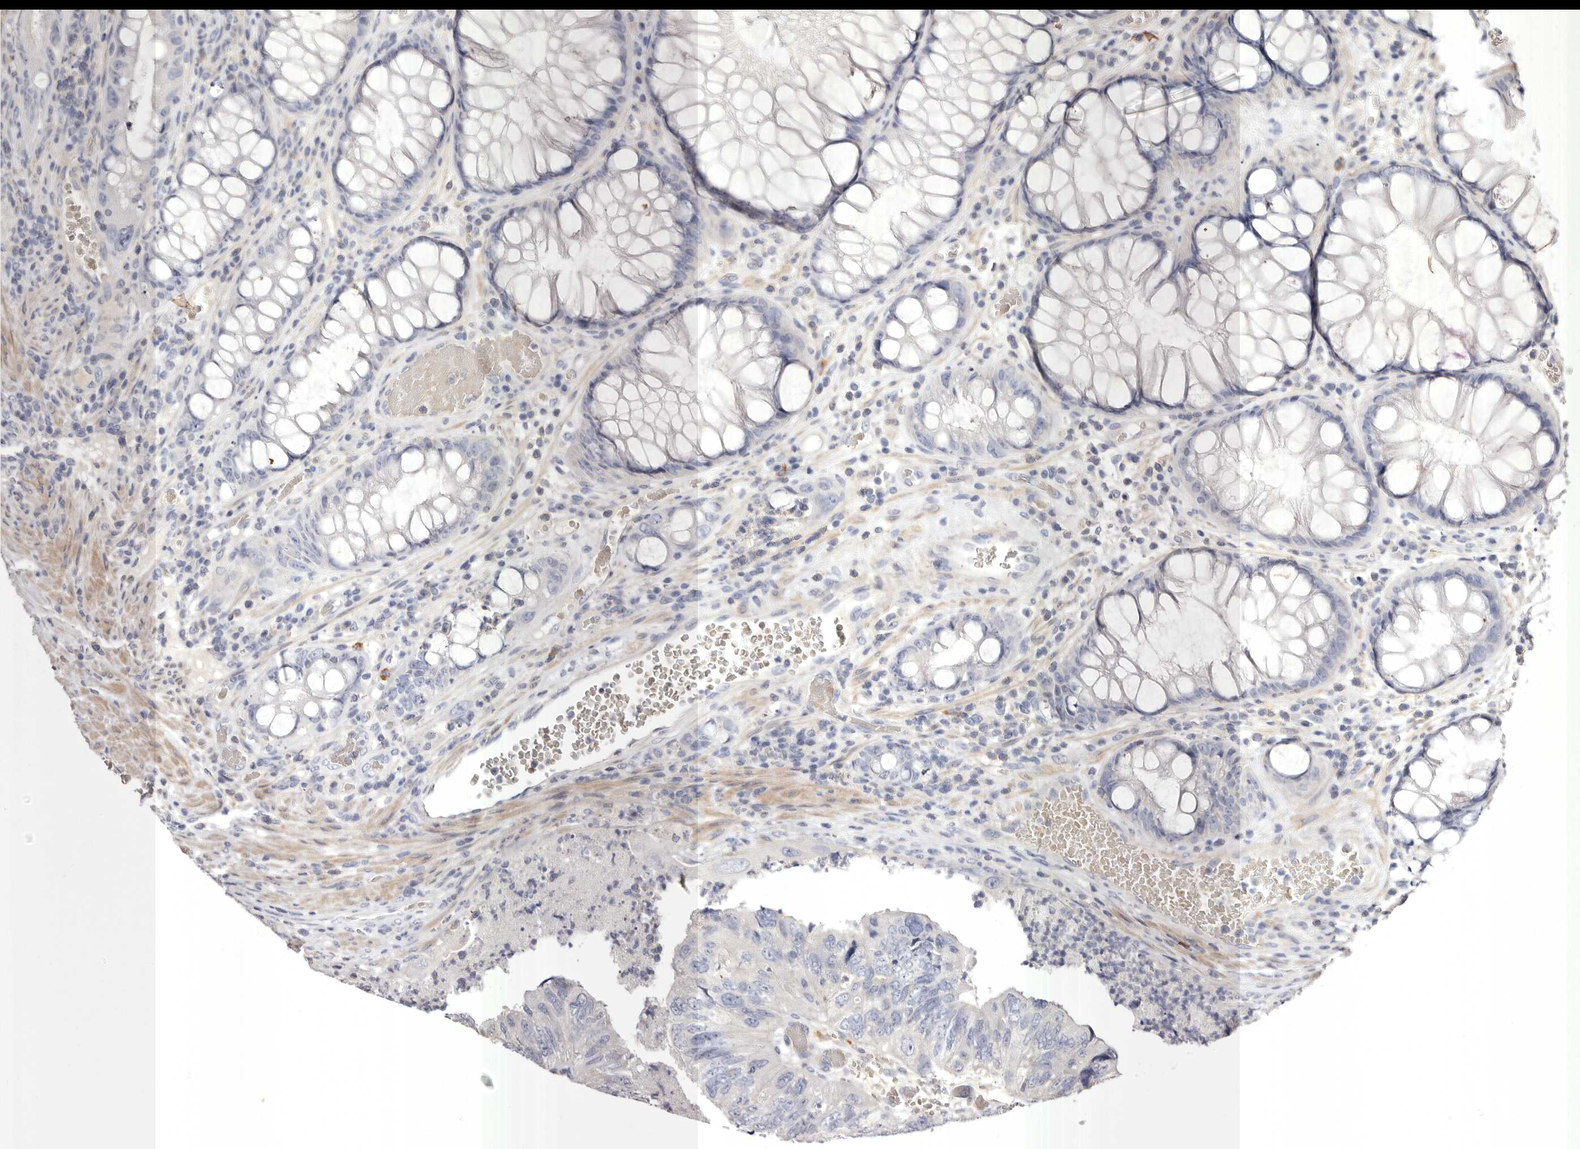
{"staining": {"intensity": "negative", "quantity": "none", "location": "none"}, "tissue": "colorectal cancer", "cell_type": "Tumor cells", "image_type": "cancer", "snomed": [{"axis": "morphology", "description": "Adenocarcinoma, NOS"}, {"axis": "topography", "description": "Rectum"}], "caption": "A histopathology image of colorectal cancer (adenocarcinoma) stained for a protein exhibits no brown staining in tumor cells. (Brightfield microscopy of DAB IHC at high magnification).", "gene": "S1PR5", "patient": {"sex": "male", "age": 63}}